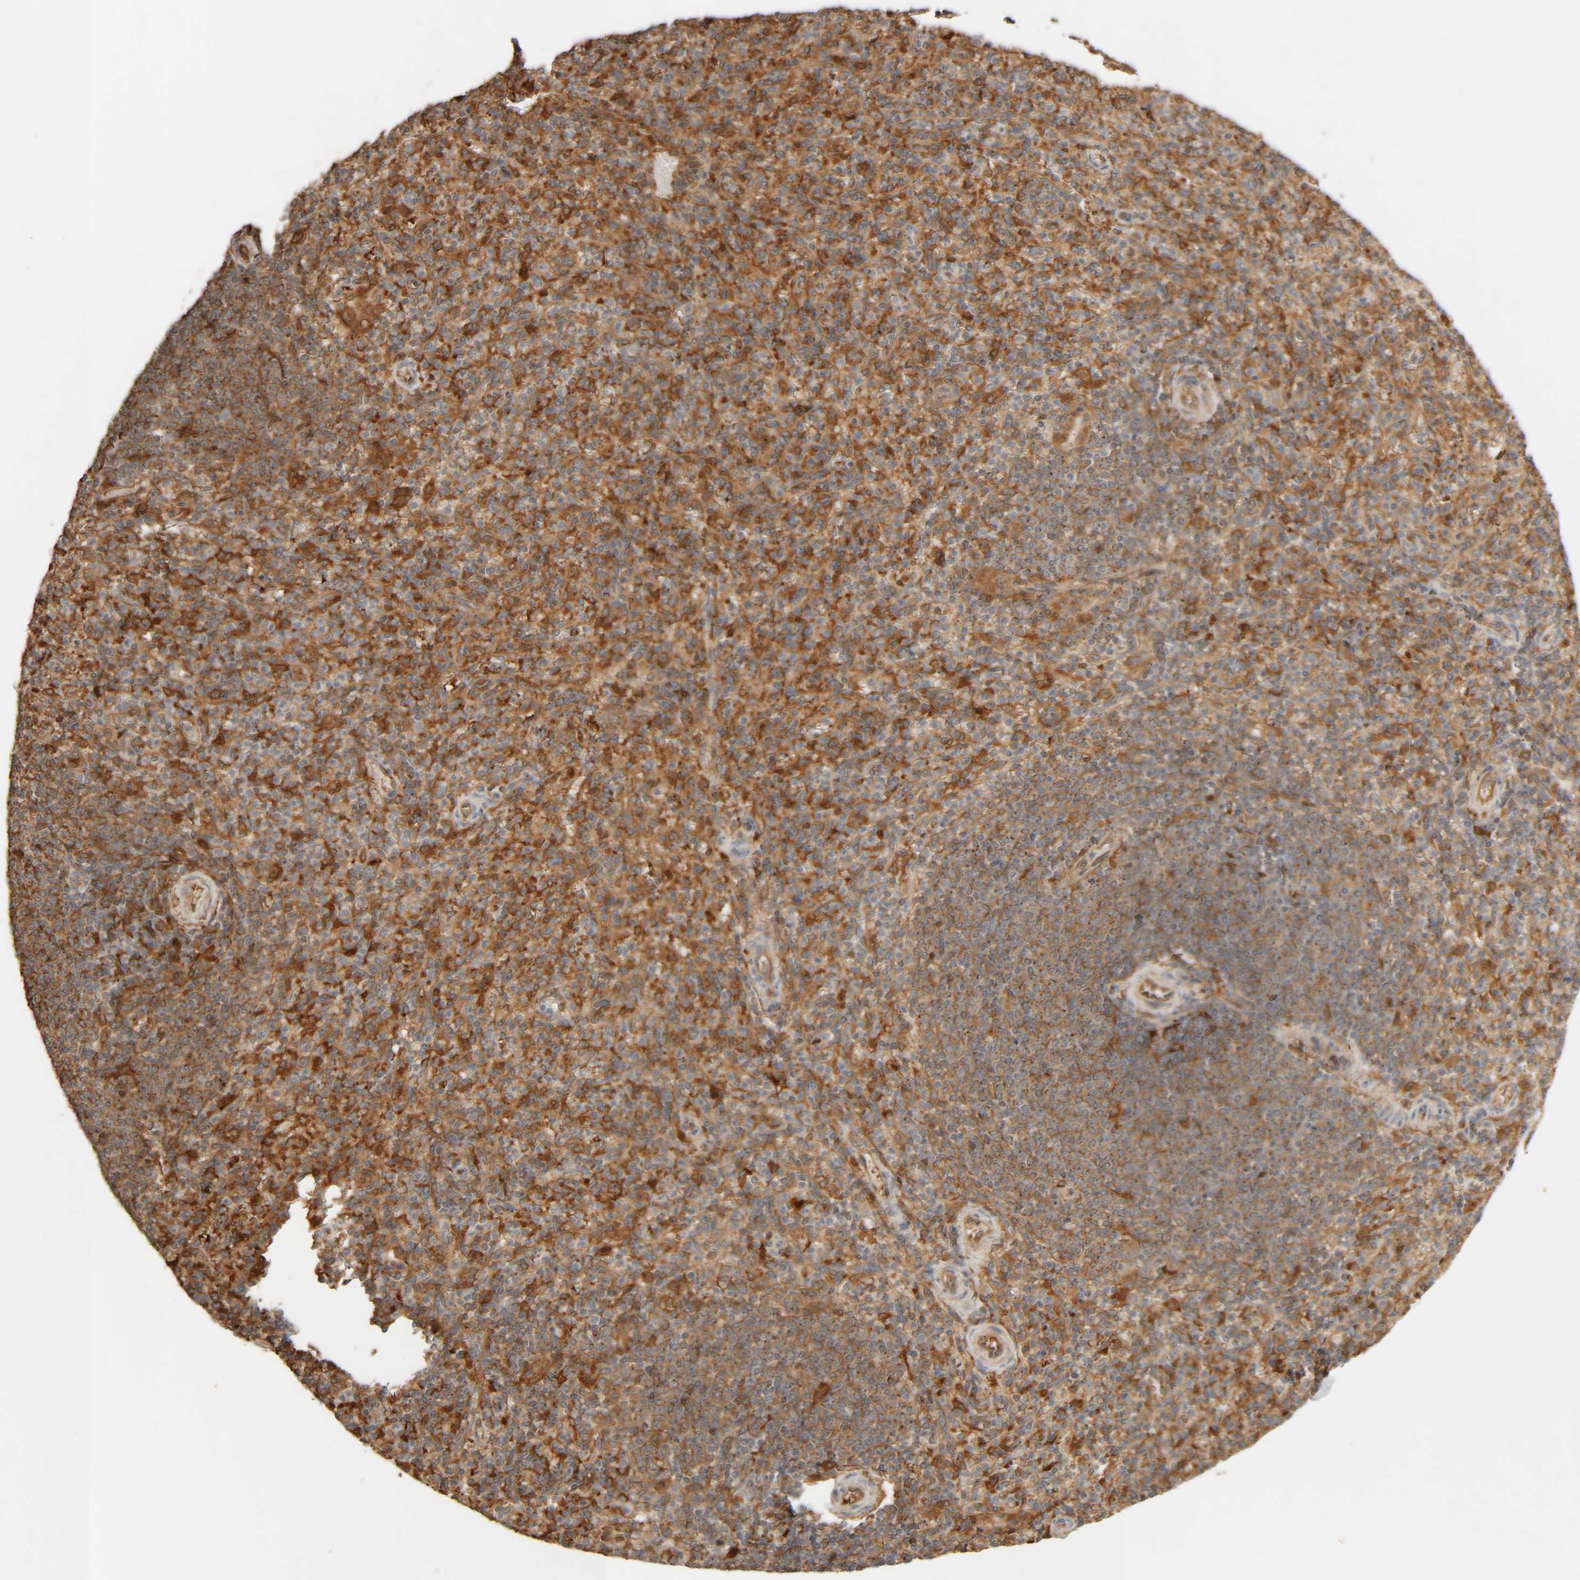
{"staining": {"intensity": "moderate", "quantity": ">75%", "location": "cytoplasmic/membranous"}, "tissue": "spleen", "cell_type": "Cells in red pulp", "image_type": "normal", "snomed": [{"axis": "morphology", "description": "Normal tissue, NOS"}, {"axis": "topography", "description": "Spleen"}], "caption": "Protein staining of benign spleen displays moderate cytoplasmic/membranous staining in about >75% of cells in red pulp.", "gene": "TMEM192", "patient": {"sex": "male", "age": 36}}